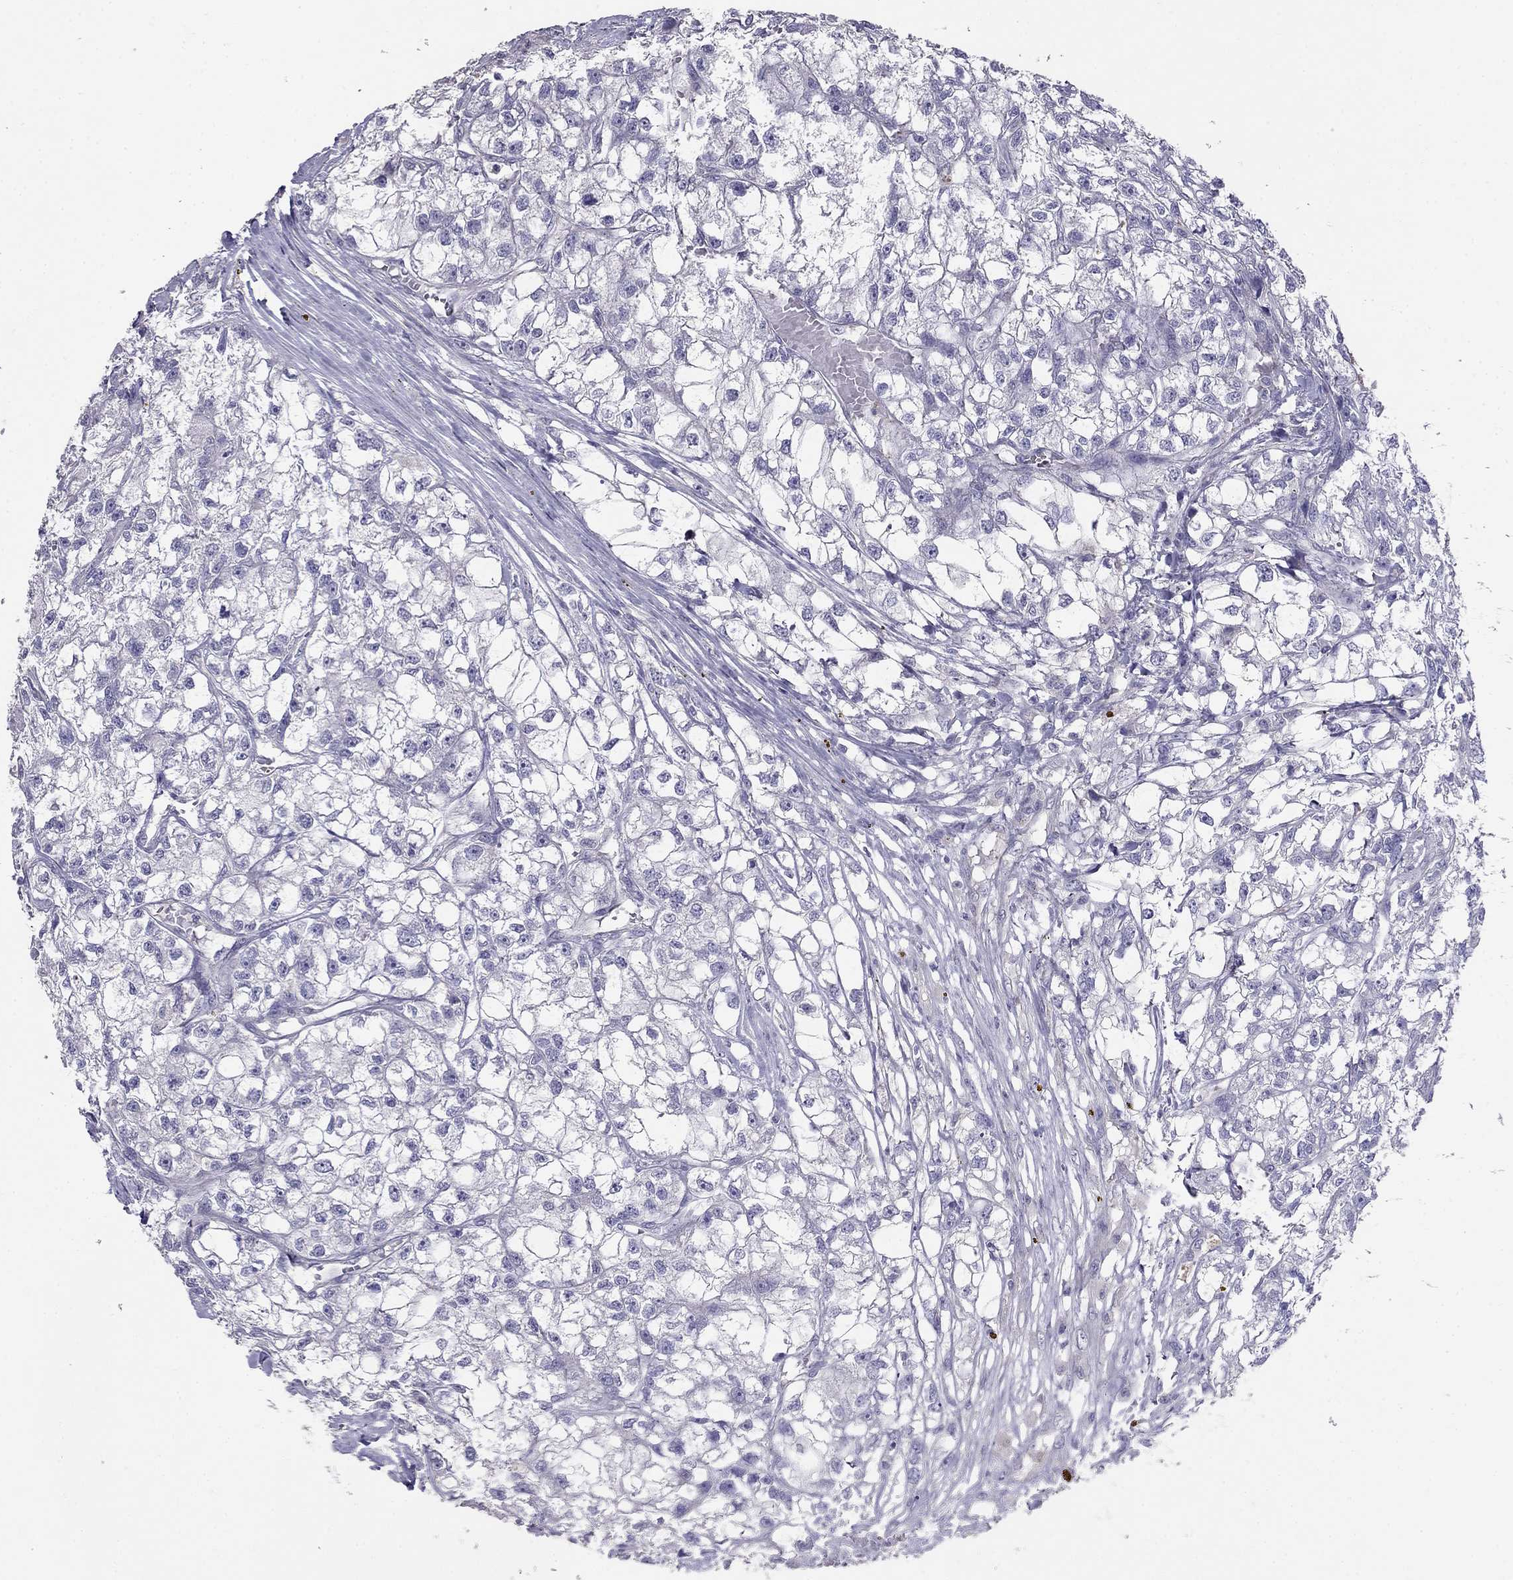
{"staining": {"intensity": "negative", "quantity": "none", "location": "none"}, "tissue": "renal cancer", "cell_type": "Tumor cells", "image_type": "cancer", "snomed": [{"axis": "morphology", "description": "Adenocarcinoma, NOS"}, {"axis": "topography", "description": "Kidney"}], "caption": "There is no significant staining in tumor cells of renal adenocarcinoma.", "gene": "LY6H", "patient": {"sex": "male", "age": 56}}